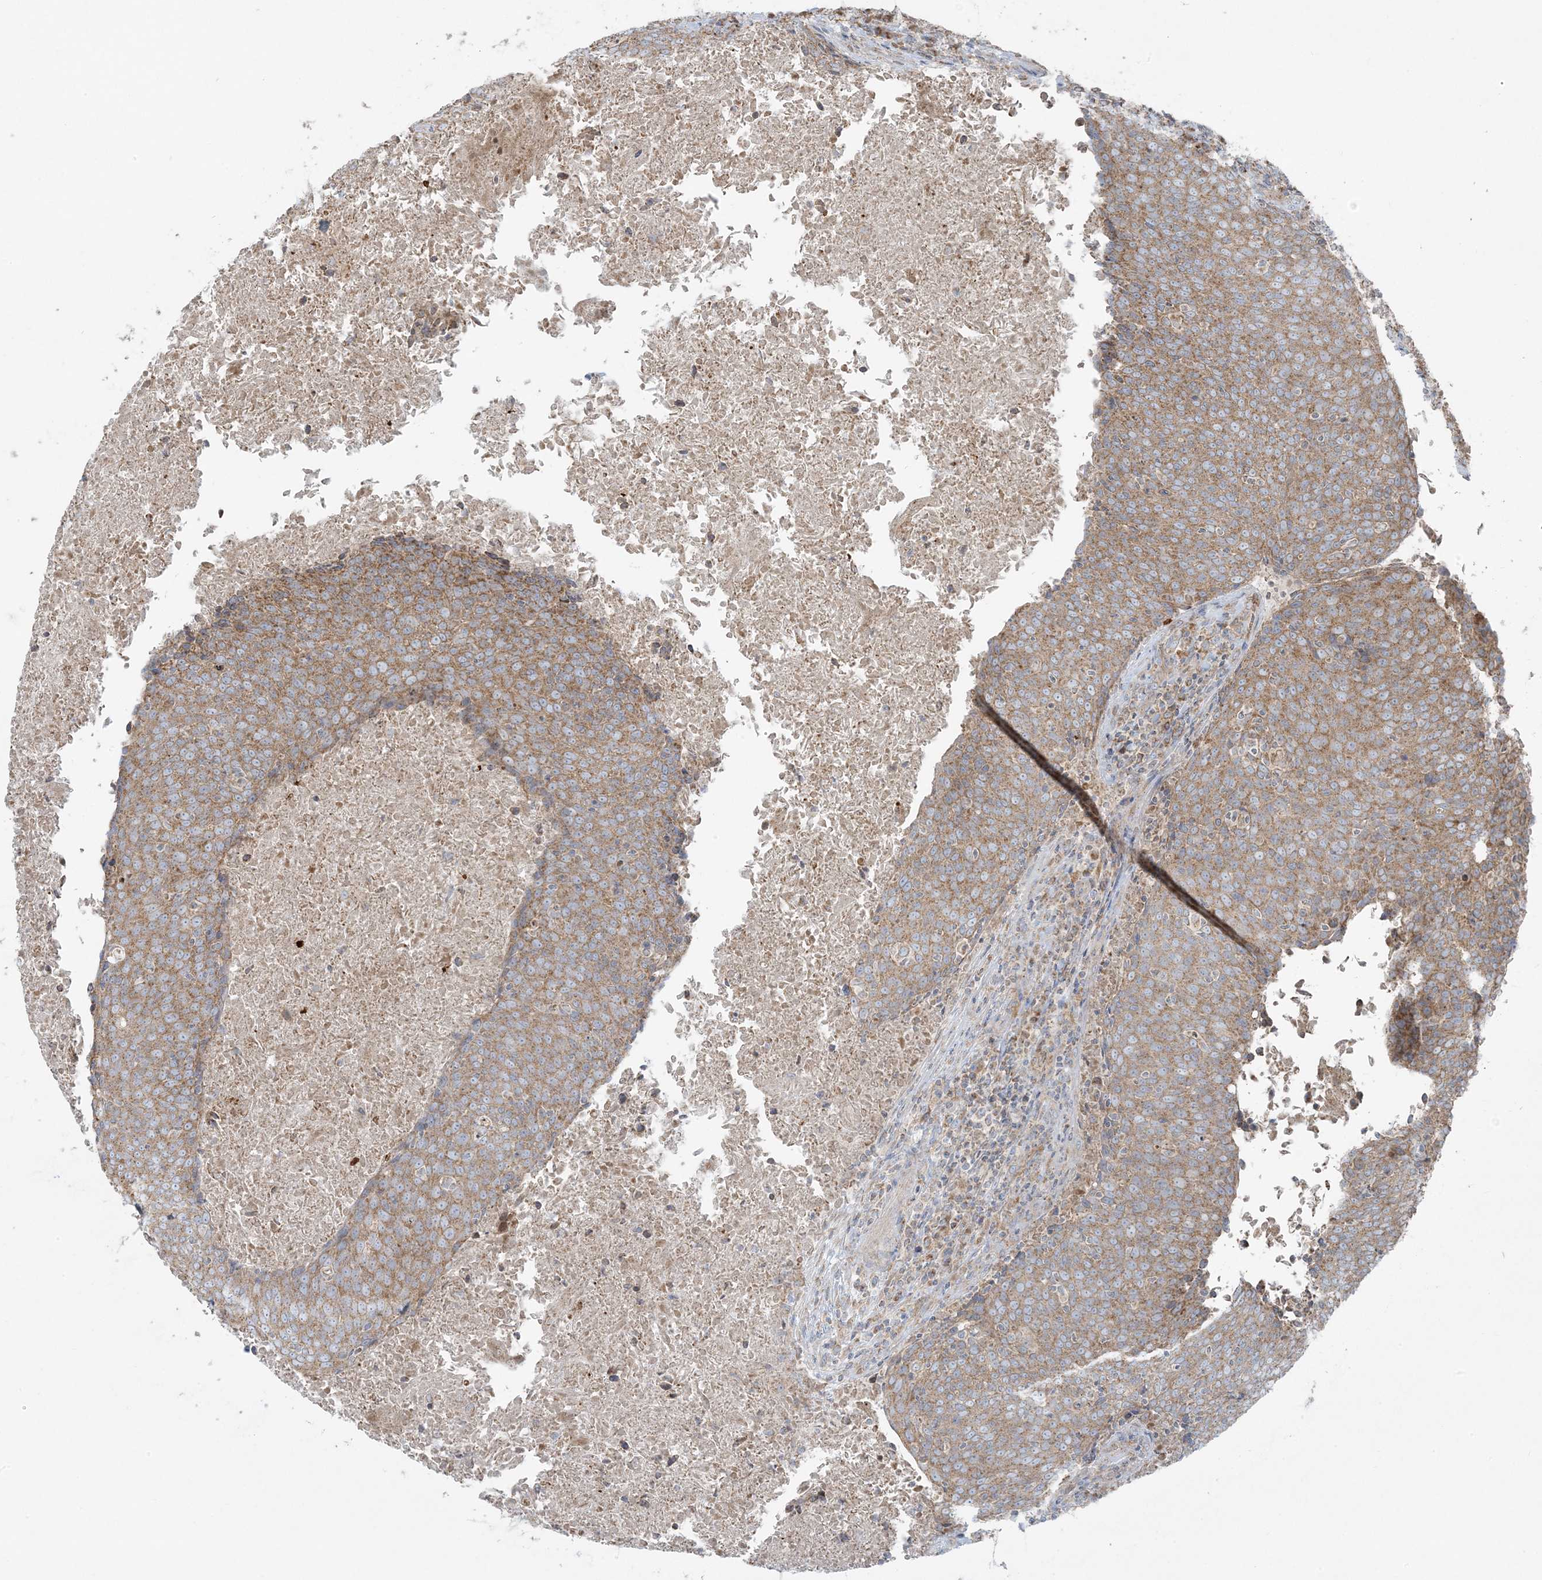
{"staining": {"intensity": "moderate", "quantity": ">75%", "location": "cytoplasmic/membranous"}, "tissue": "head and neck cancer", "cell_type": "Tumor cells", "image_type": "cancer", "snomed": [{"axis": "morphology", "description": "Squamous cell carcinoma, NOS"}, {"axis": "morphology", "description": "Squamous cell carcinoma, metastatic, NOS"}, {"axis": "topography", "description": "Lymph node"}, {"axis": "topography", "description": "Head-Neck"}], "caption": "A brown stain highlights moderate cytoplasmic/membranous positivity of a protein in head and neck cancer tumor cells.", "gene": "PIK3R4", "patient": {"sex": "male", "age": 62}}